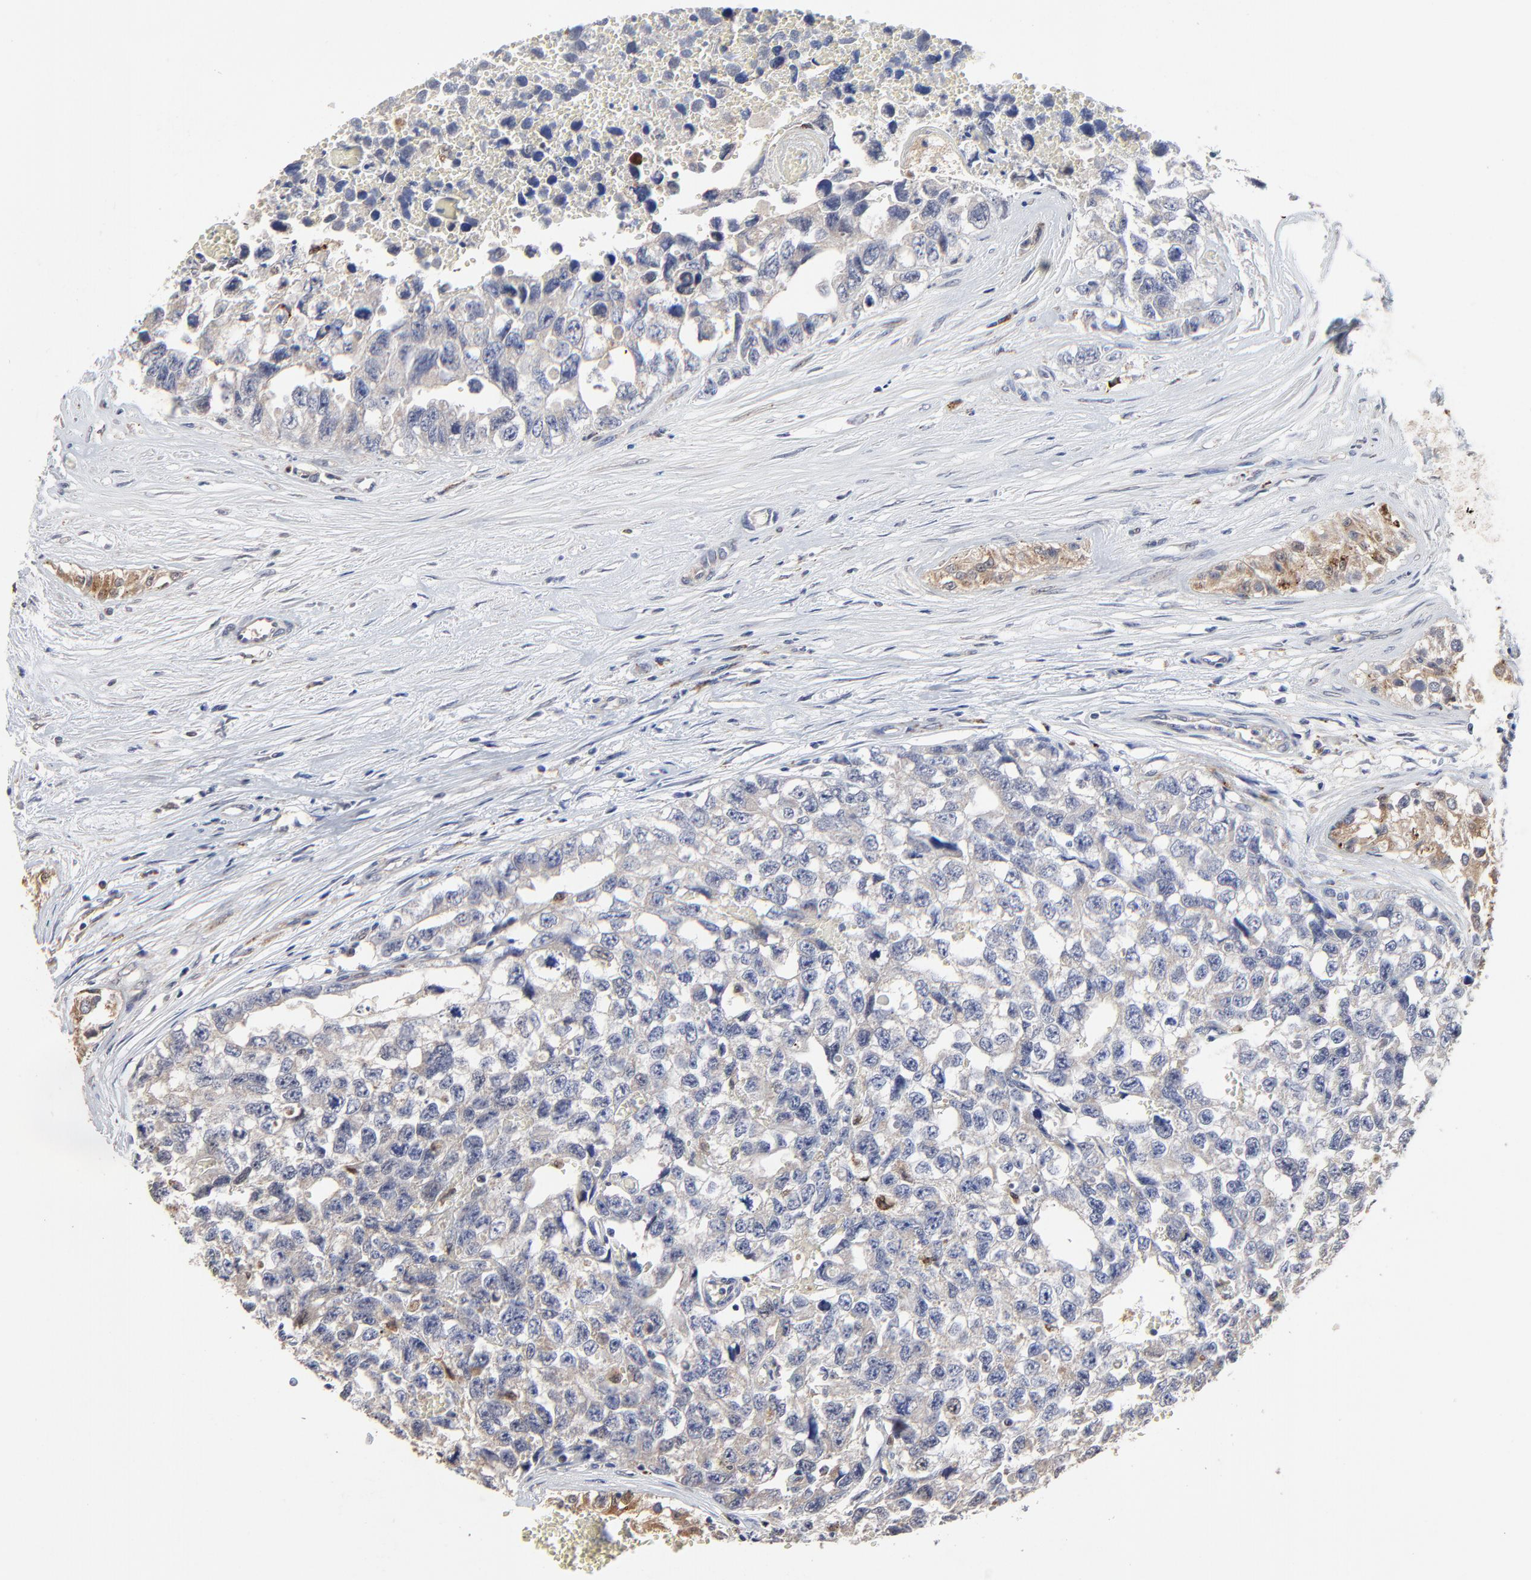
{"staining": {"intensity": "weak", "quantity": "<25%", "location": "cytoplasmic/membranous"}, "tissue": "testis cancer", "cell_type": "Tumor cells", "image_type": "cancer", "snomed": [{"axis": "morphology", "description": "Carcinoma, Embryonal, NOS"}, {"axis": "topography", "description": "Testis"}], "caption": "This is an IHC image of human testis cancer. There is no positivity in tumor cells.", "gene": "LGALS3", "patient": {"sex": "male", "age": 31}}